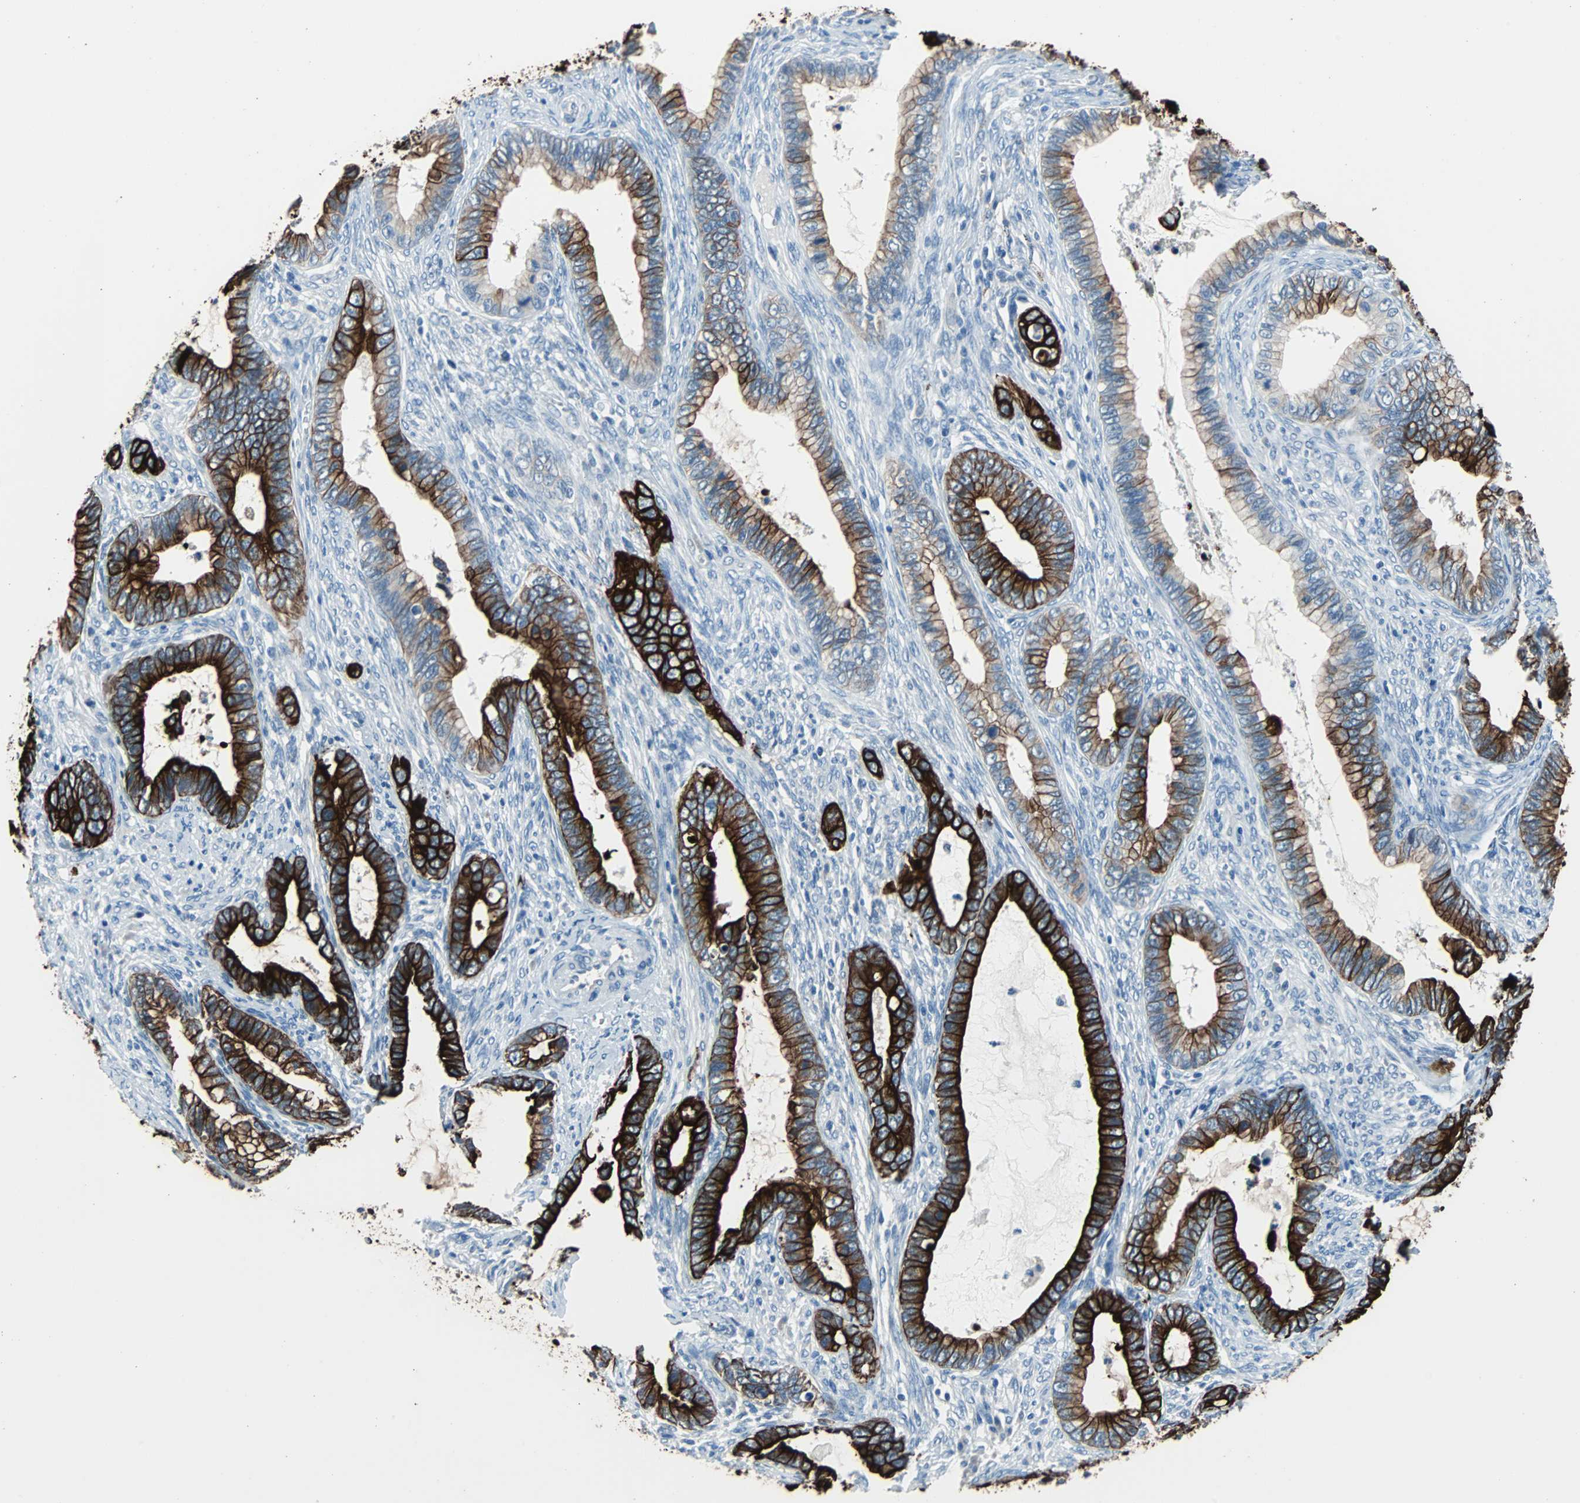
{"staining": {"intensity": "strong", "quantity": ">75%", "location": "cytoplasmic/membranous"}, "tissue": "cervical cancer", "cell_type": "Tumor cells", "image_type": "cancer", "snomed": [{"axis": "morphology", "description": "Adenocarcinoma, NOS"}, {"axis": "topography", "description": "Cervix"}], "caption": "A photomicrograph of cervical adenocarcinoma stained for a protein exhibits strong cytoplasmic/membranous brown staining in tumor cells.", "gene": "KRT7", "patient": {"sex": "female", "age": 44}}